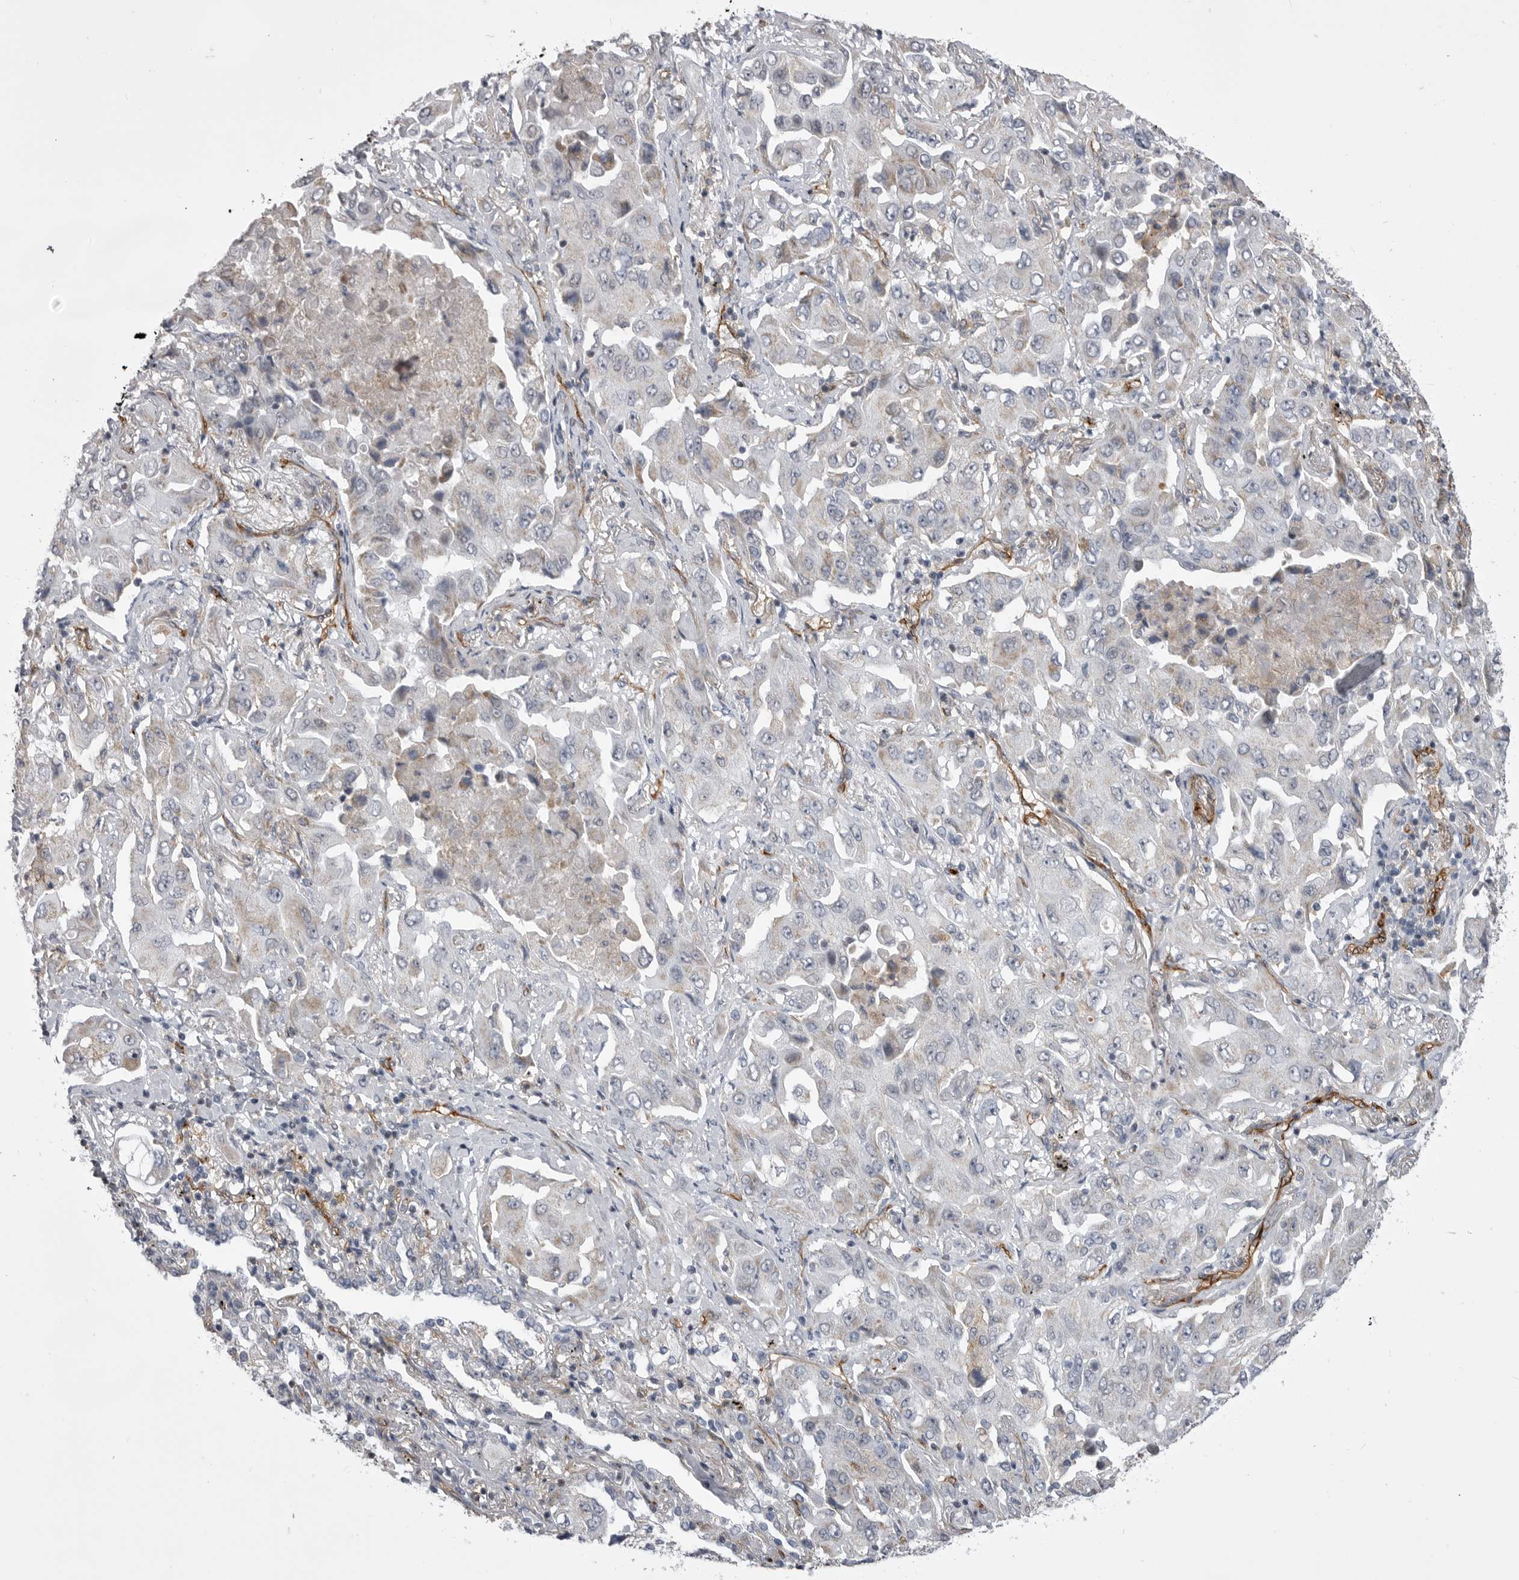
{"staining": {"intensity": "negative", "quantity": "none", "location": "none"}, "tissue": "lung cancer", "cell_type": "Tumor cells", "image_type": "cancer", "snomed": [{"axis": "morphology", "description": "Adenocarcinoma, NOS"}, {"axis": "topography", "description": "Lung"}], "caption": "Immunohistochemistry (IHC) image of neoplastic tissue: human lung cancer stained with DAB displays no significant protein expression in tumor cells.", "gene": "OPLAH", "patient": {"sex": "female", "age": 65}}